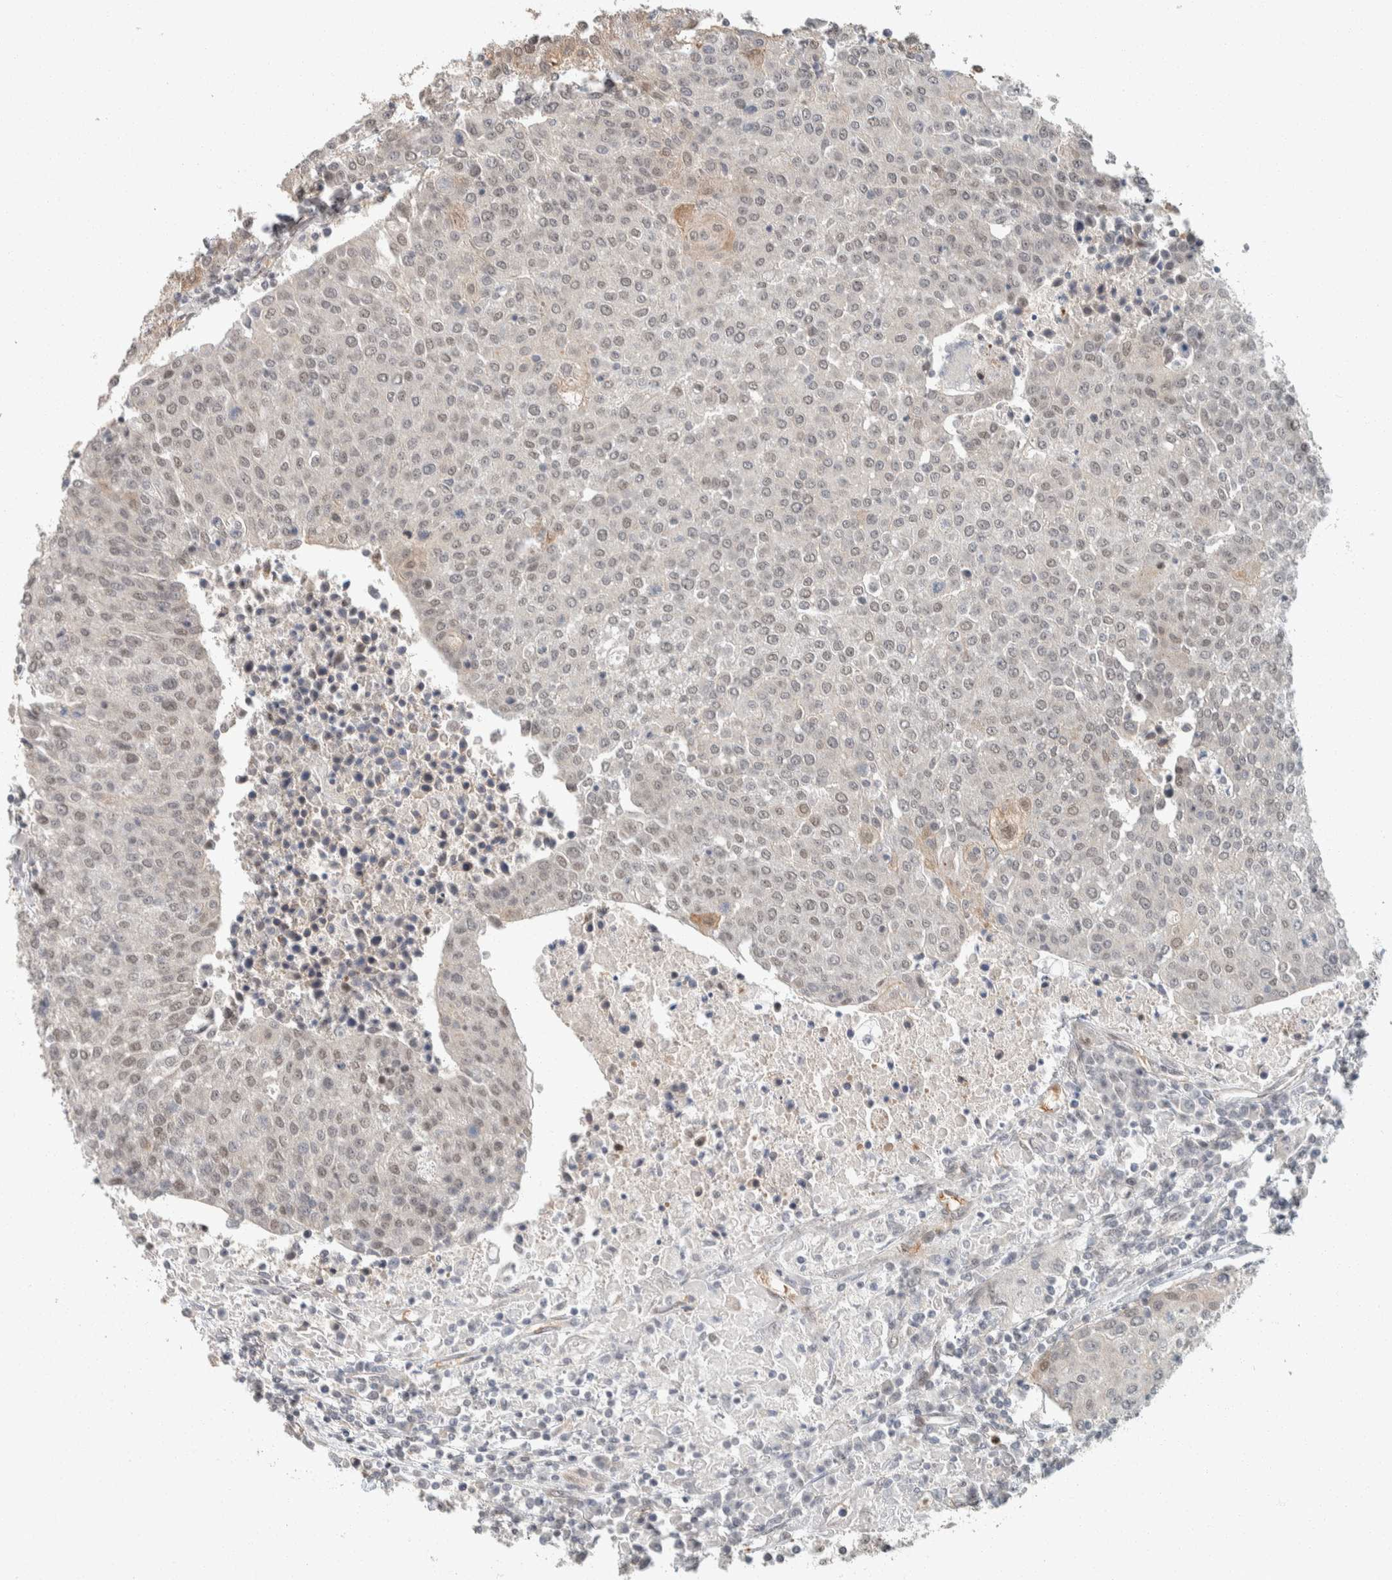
{"staining": {"intensity": "weak", "quantity": ">75%", "location": "nuclear"}, "tissue": "urothelial cancer", "cell_type": "Tumor cells", "image_type": "cancer", "snomed": [{"axis": "morphology", "description": "Urothelial carcinoma, High grade"}, {"axis": "topography", "description": "Urinary bladder"}], "caption": "Tumor cells exhibit low levels of weak nuclear positivity in about >75% of cells in urothelial cancer.", "gene": "ZBTB2", "patient": {"sex": "female", "age": 85}}